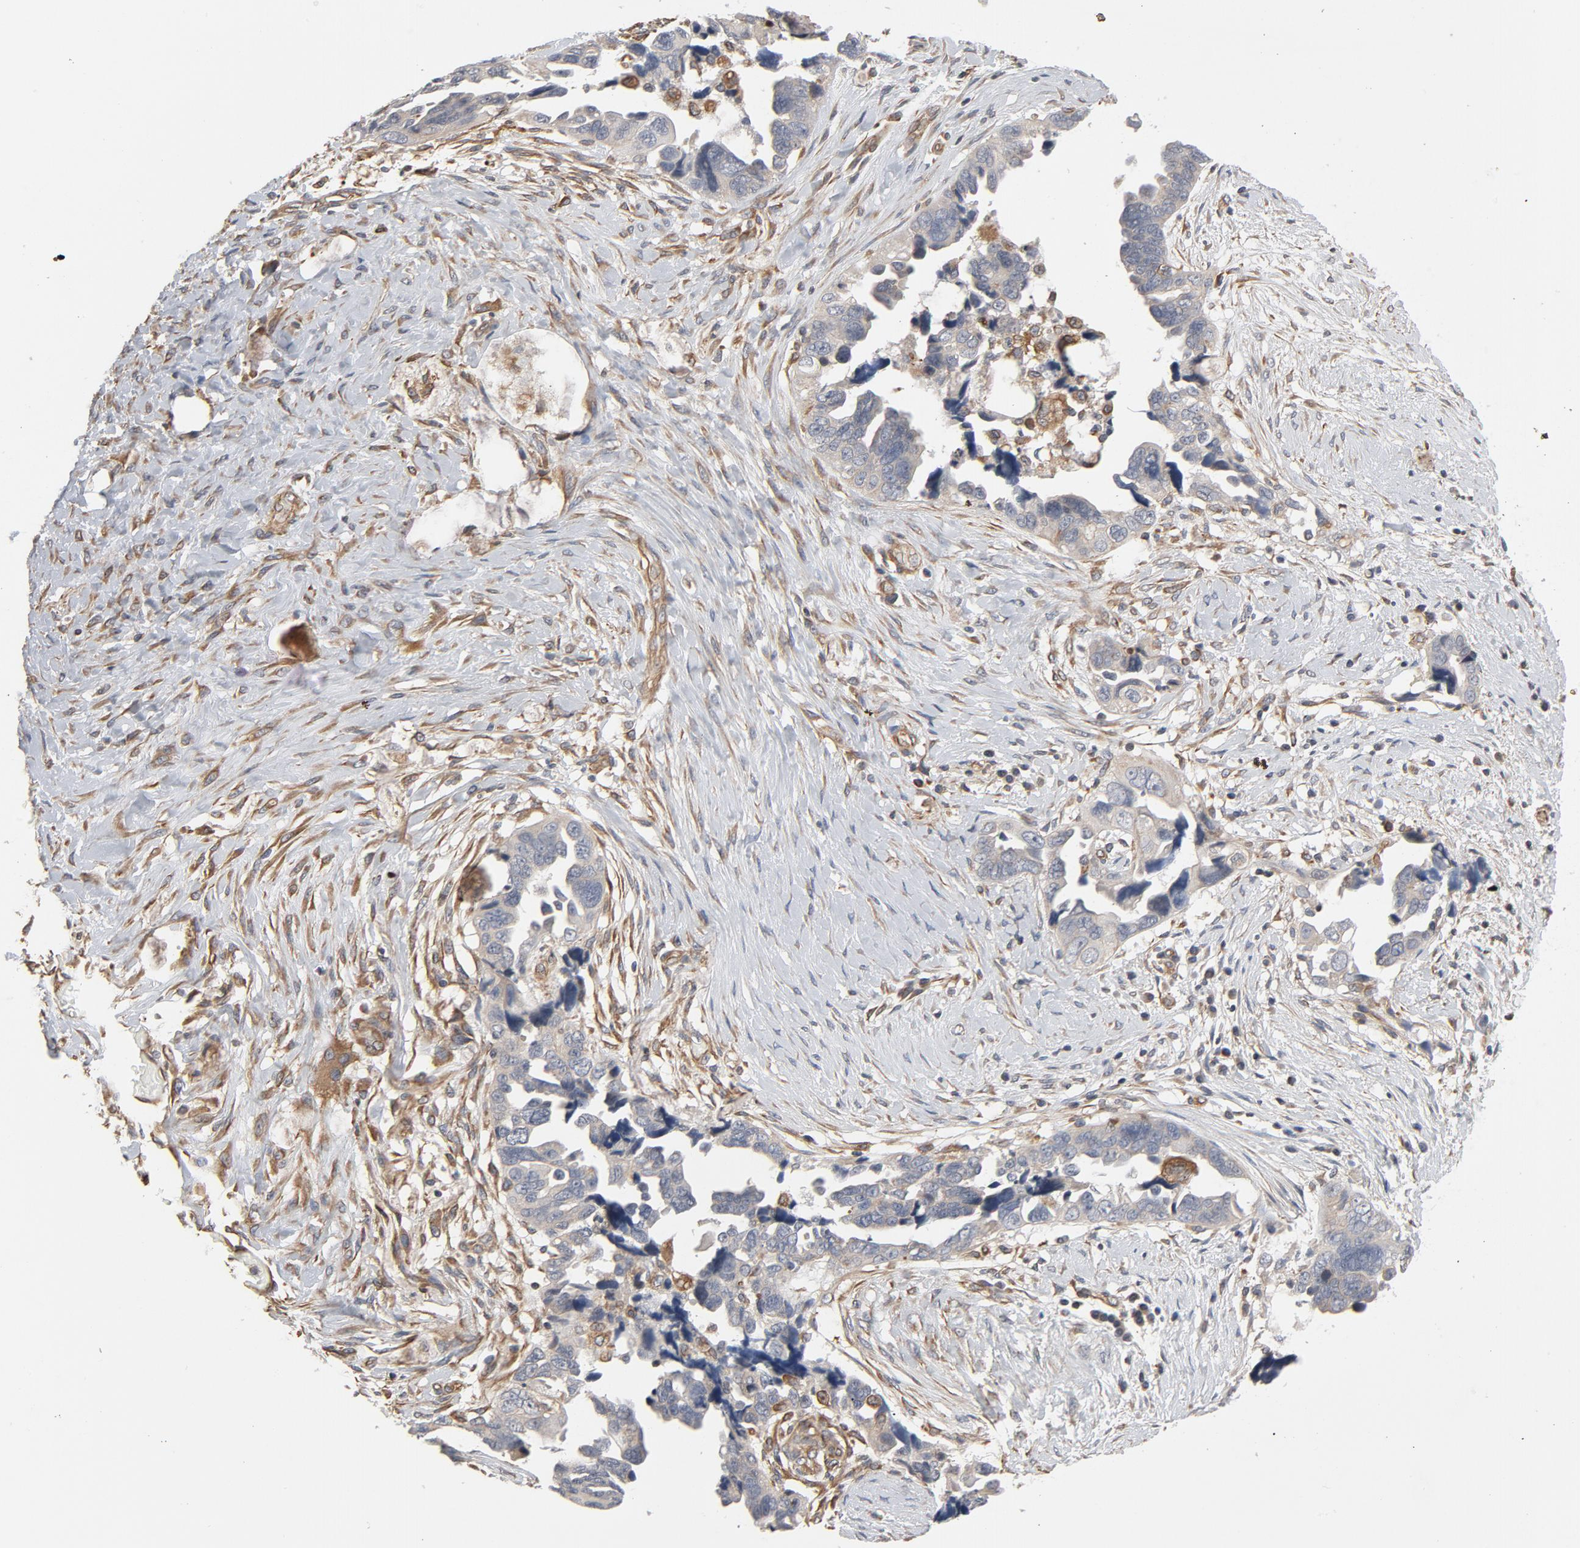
{"staining": {"intensity": "weak", "quantity": ">75%", "location": "cytoplasmic/membranous"}, "tissue": "ovarian cancer", "cell_type": "Tumor cells", "image_type": "cancer", "snomed": [{"axis": "morphology", "description": "Cystadenocarcinoma, serous, NOS"}, {"axis": "topography", "description": "Ovary"}], "caption": "The immunohistochemical stain highlights weak cytoplasmic/membranous staining in tumor cells of ovarian serous cystadenocarcinoma tissue. The staining was performed using DAB to visualize the protein expression in brown, while the nuclei were stained in blue with hematoxylin (Magnification: 20x).", "gene": "TRIOBP", "patient": {"sex": "female", "age": 63}}